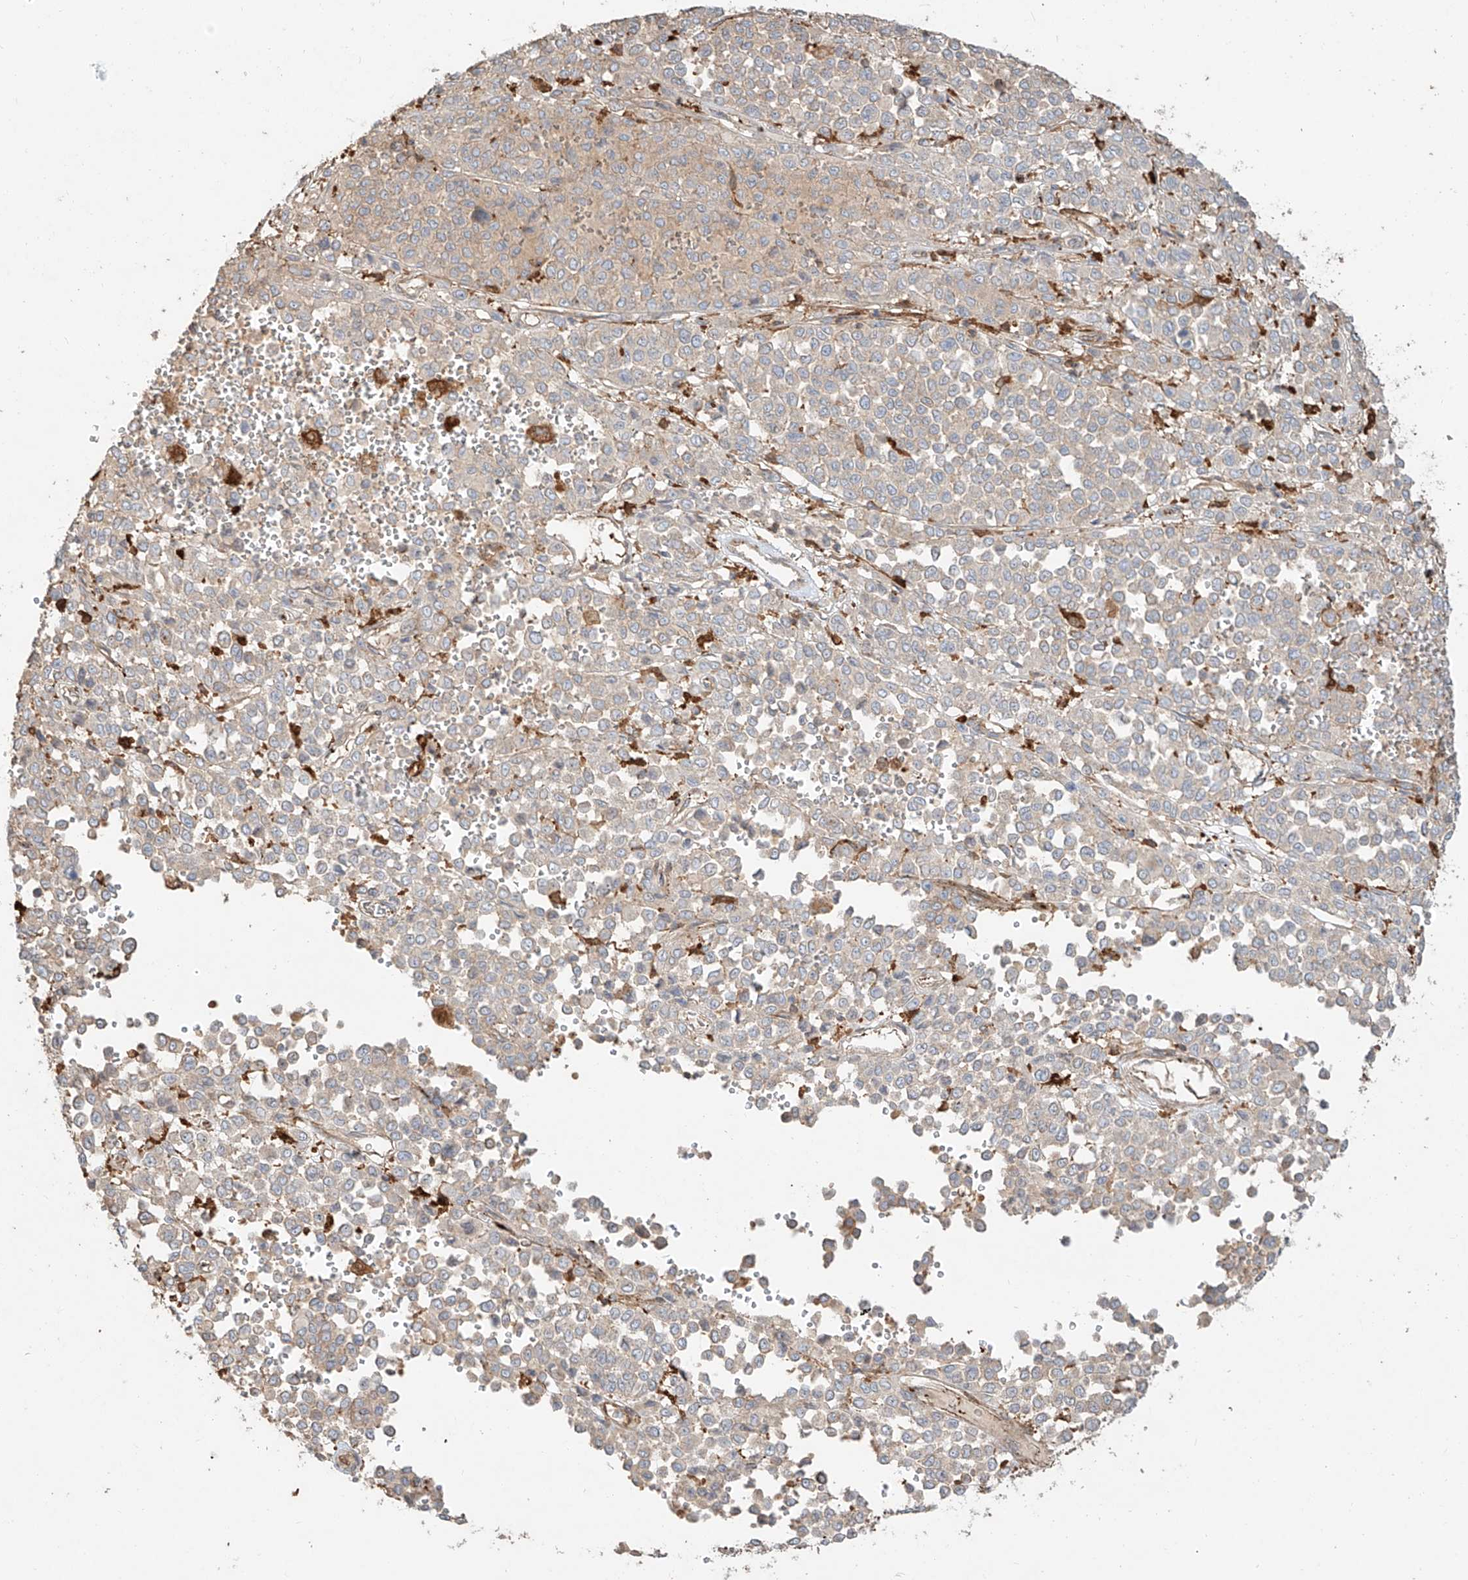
{"staining": {"intensity": "negative", "quantity": "none", "location": "none"}, "tissue": "melanoma", "cell_type": "Tumor cells", "image_type": "cancer", "snomed": [{"axis": "morphology", "description": "Malignant melanoma, Metastatic site"}, {"axis": "topography", "description": "Pancreas"}], "caption": "Tumor cells show no significant positivity in melanoma.", "gene": "SNX9", "patient": {"sex": "female", "age": 30}}